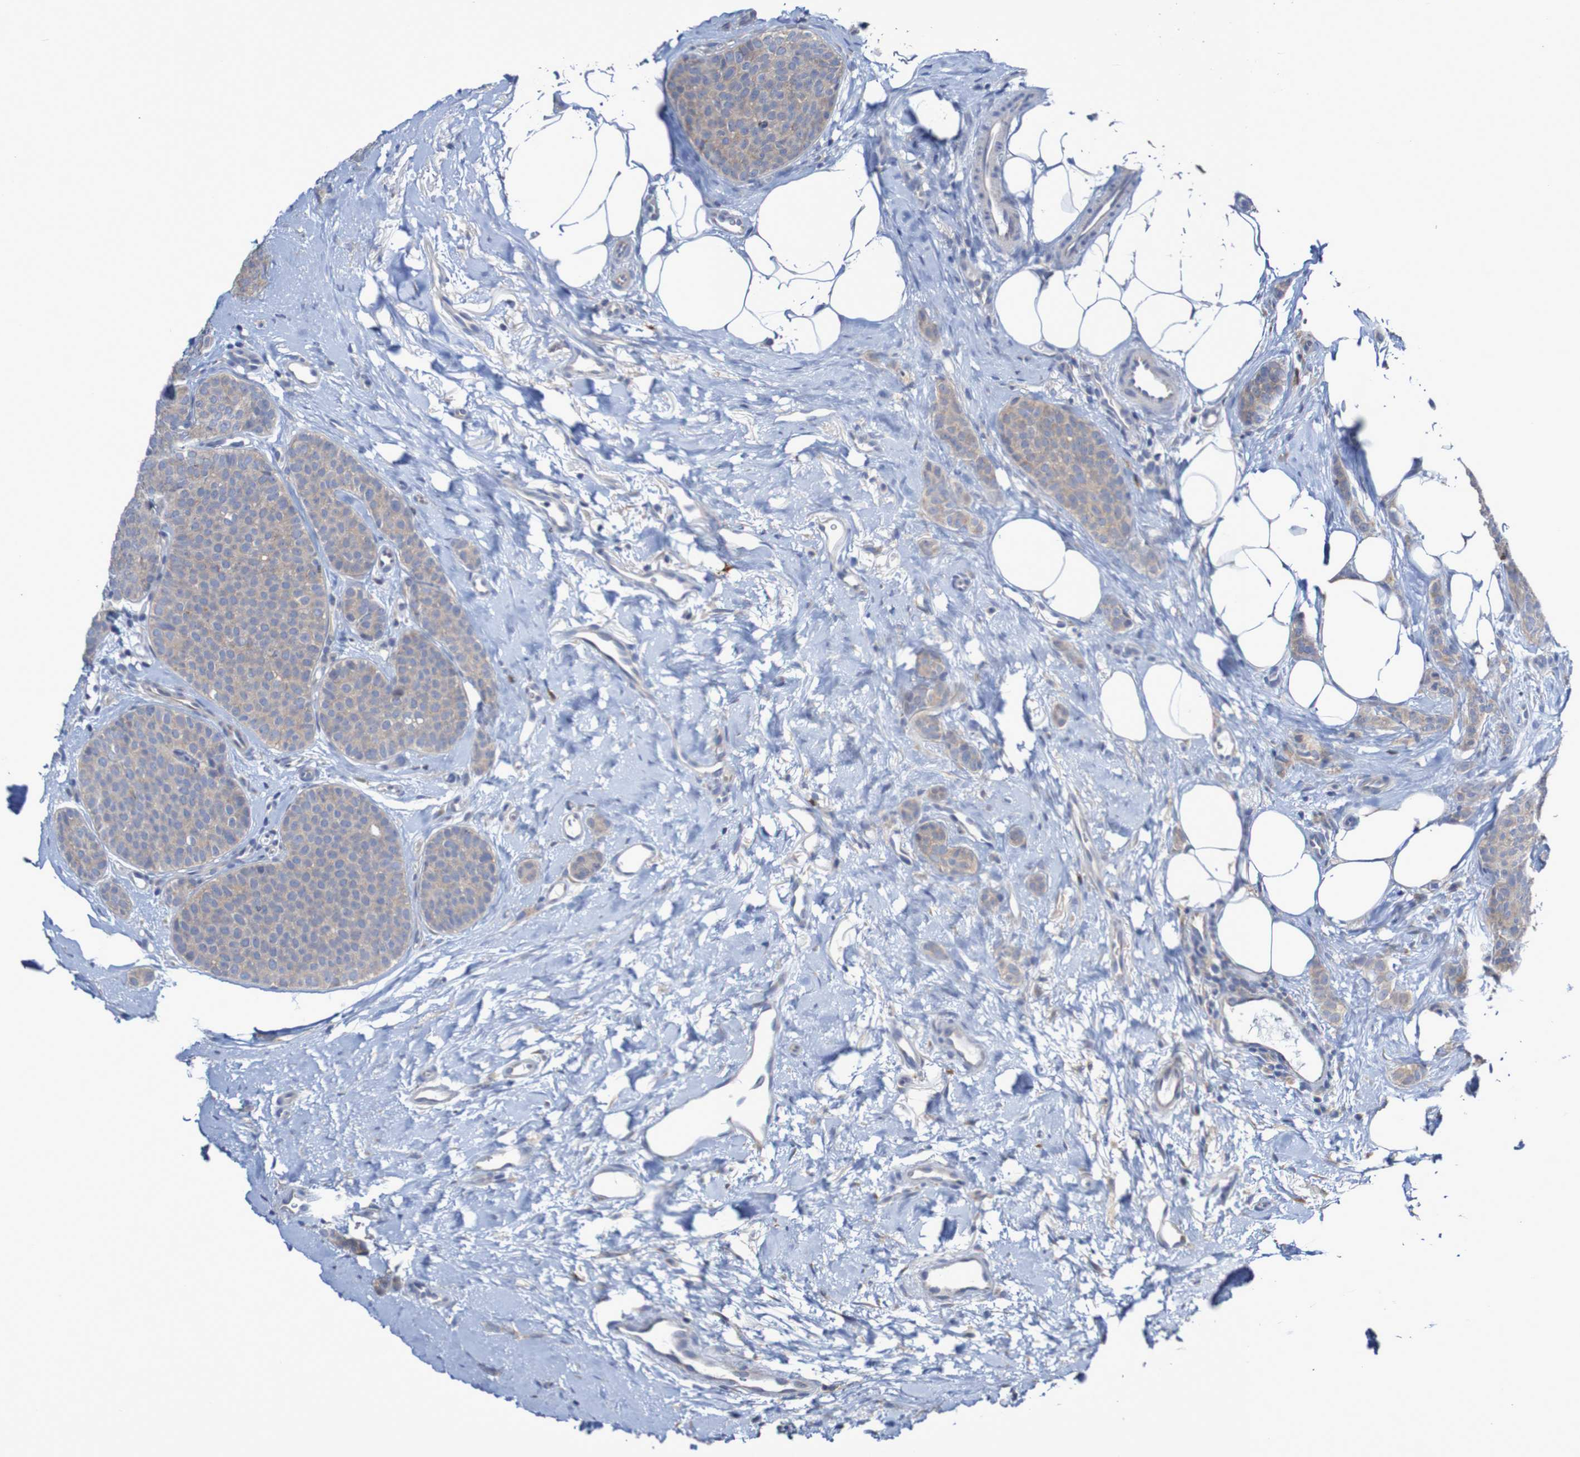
{"staining": {"intensity": "weak", "quantity": ">75%", "location": "cytoplasmic/membranous"}, "tissue": "breast cancer", "cell_type": "Tumor cells", "image_type": "cancer", "snomed": [{"axis": "morphology", "description": "Lobular carcinoma"}, {"axis": "topography", "description": "Skin"}, {"axis": "topography", "description": "Breast"}], "caption": "The histopathology image shows staining of breast cancer (lobular carcinoma), revealing weak cytoplasmic/membranous protein staining (brown color) within tumor cells.", "gene": "PARP4", "patient": {"sex": "female", "age": 46}}